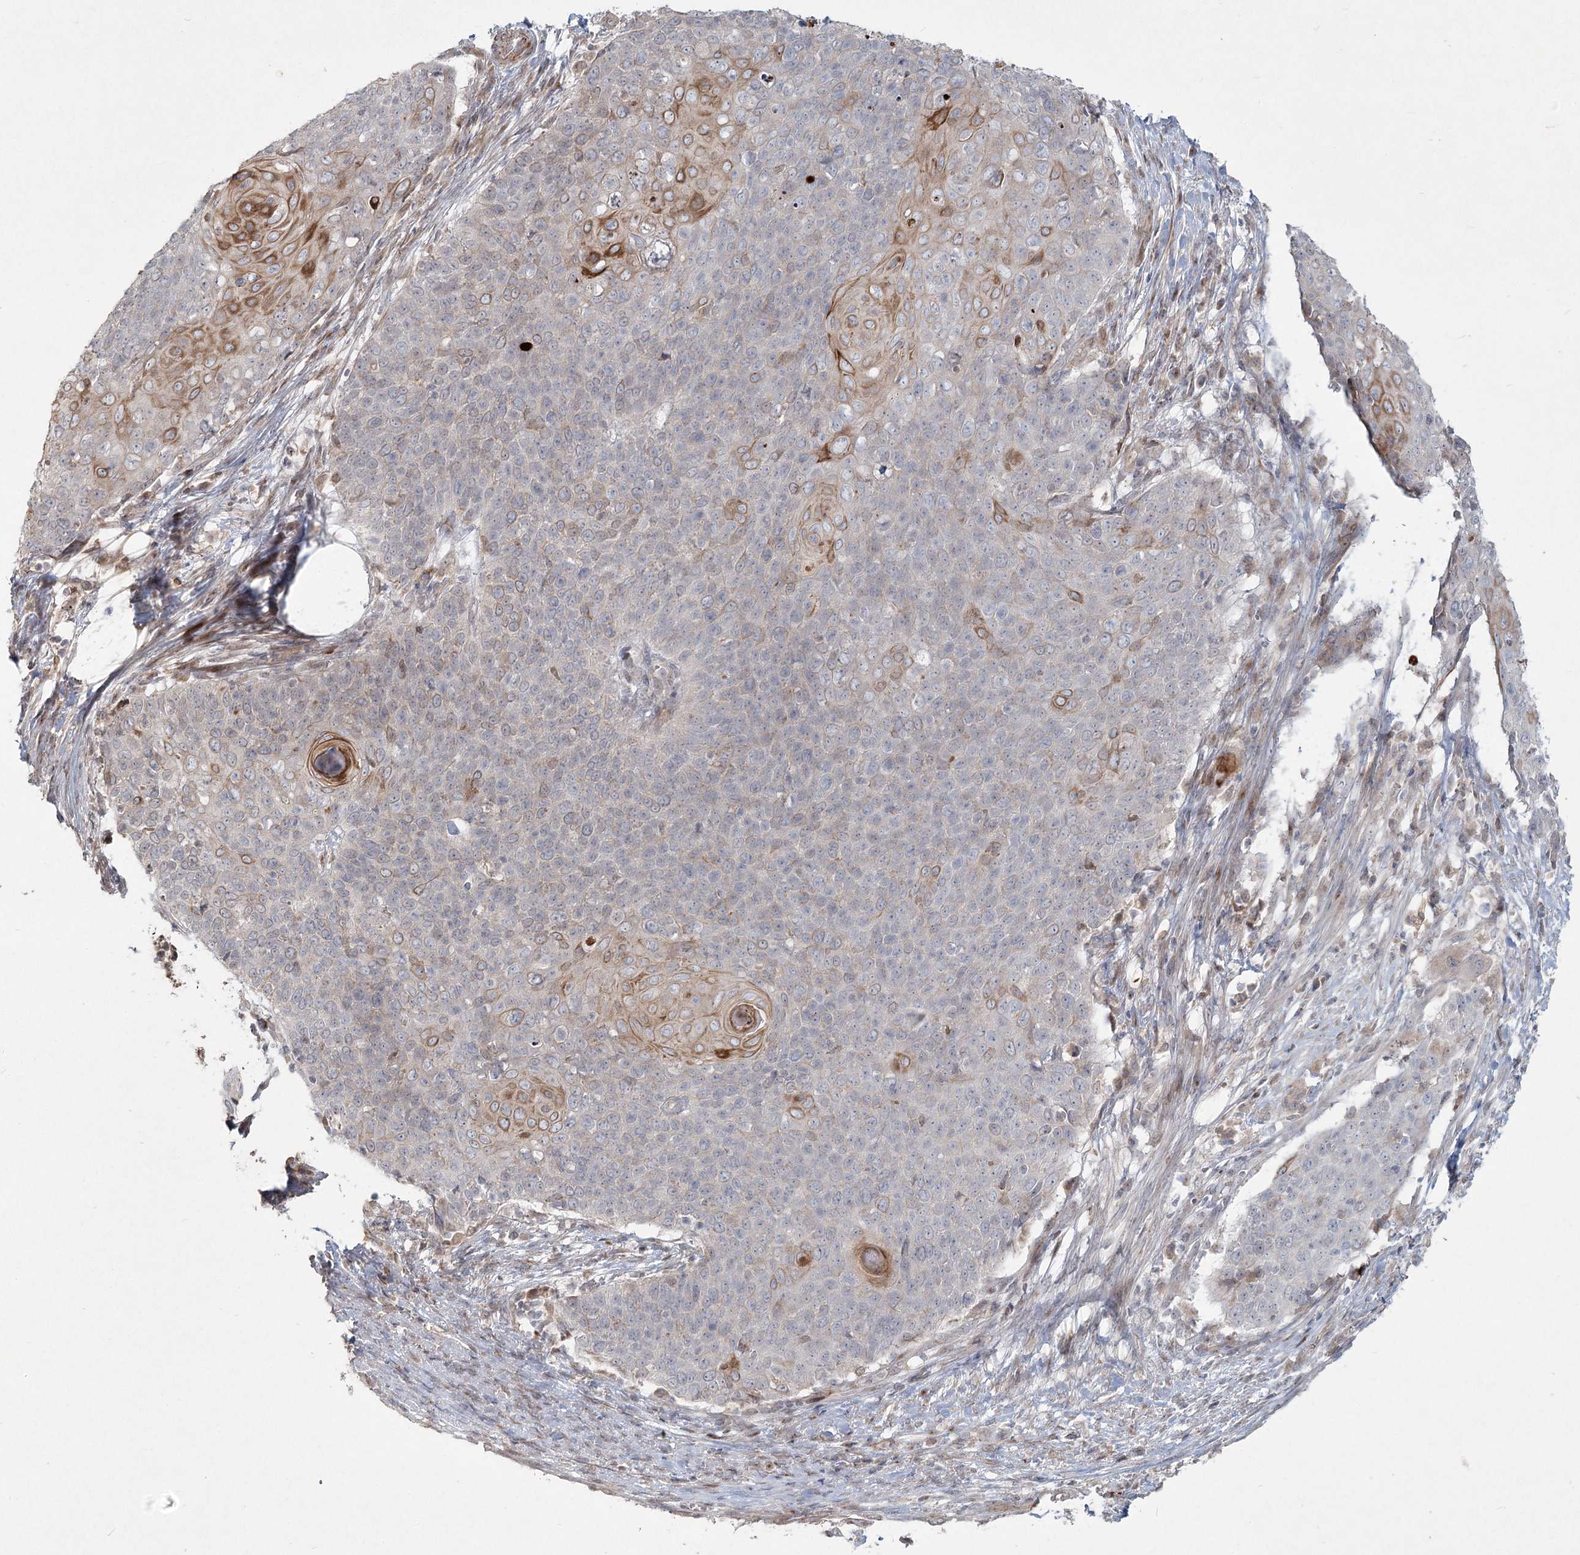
{"staining": {"intensity": "moderate", "quantity": "<25%", "location": "cytoplasmic/membranous"}, "tissue": "cervical cancer", "cell_type": "Tumor cells", "image_type": "cancer", "snomed": [{"axis": "morphology", "description": "Squamous cell carcinoma, NOS"}, {"axis": "topography", "description": "Cervix"}], "caption": "Cervical cancer (squamous cell carcinoma) stained for a protein (brown) demonstrates moderate cytoplasmic/membranous positive expression in approximately <25% of tumor cells.", "gene": "LRP2BP", "patient": {"sex": "female", "age": 39}}